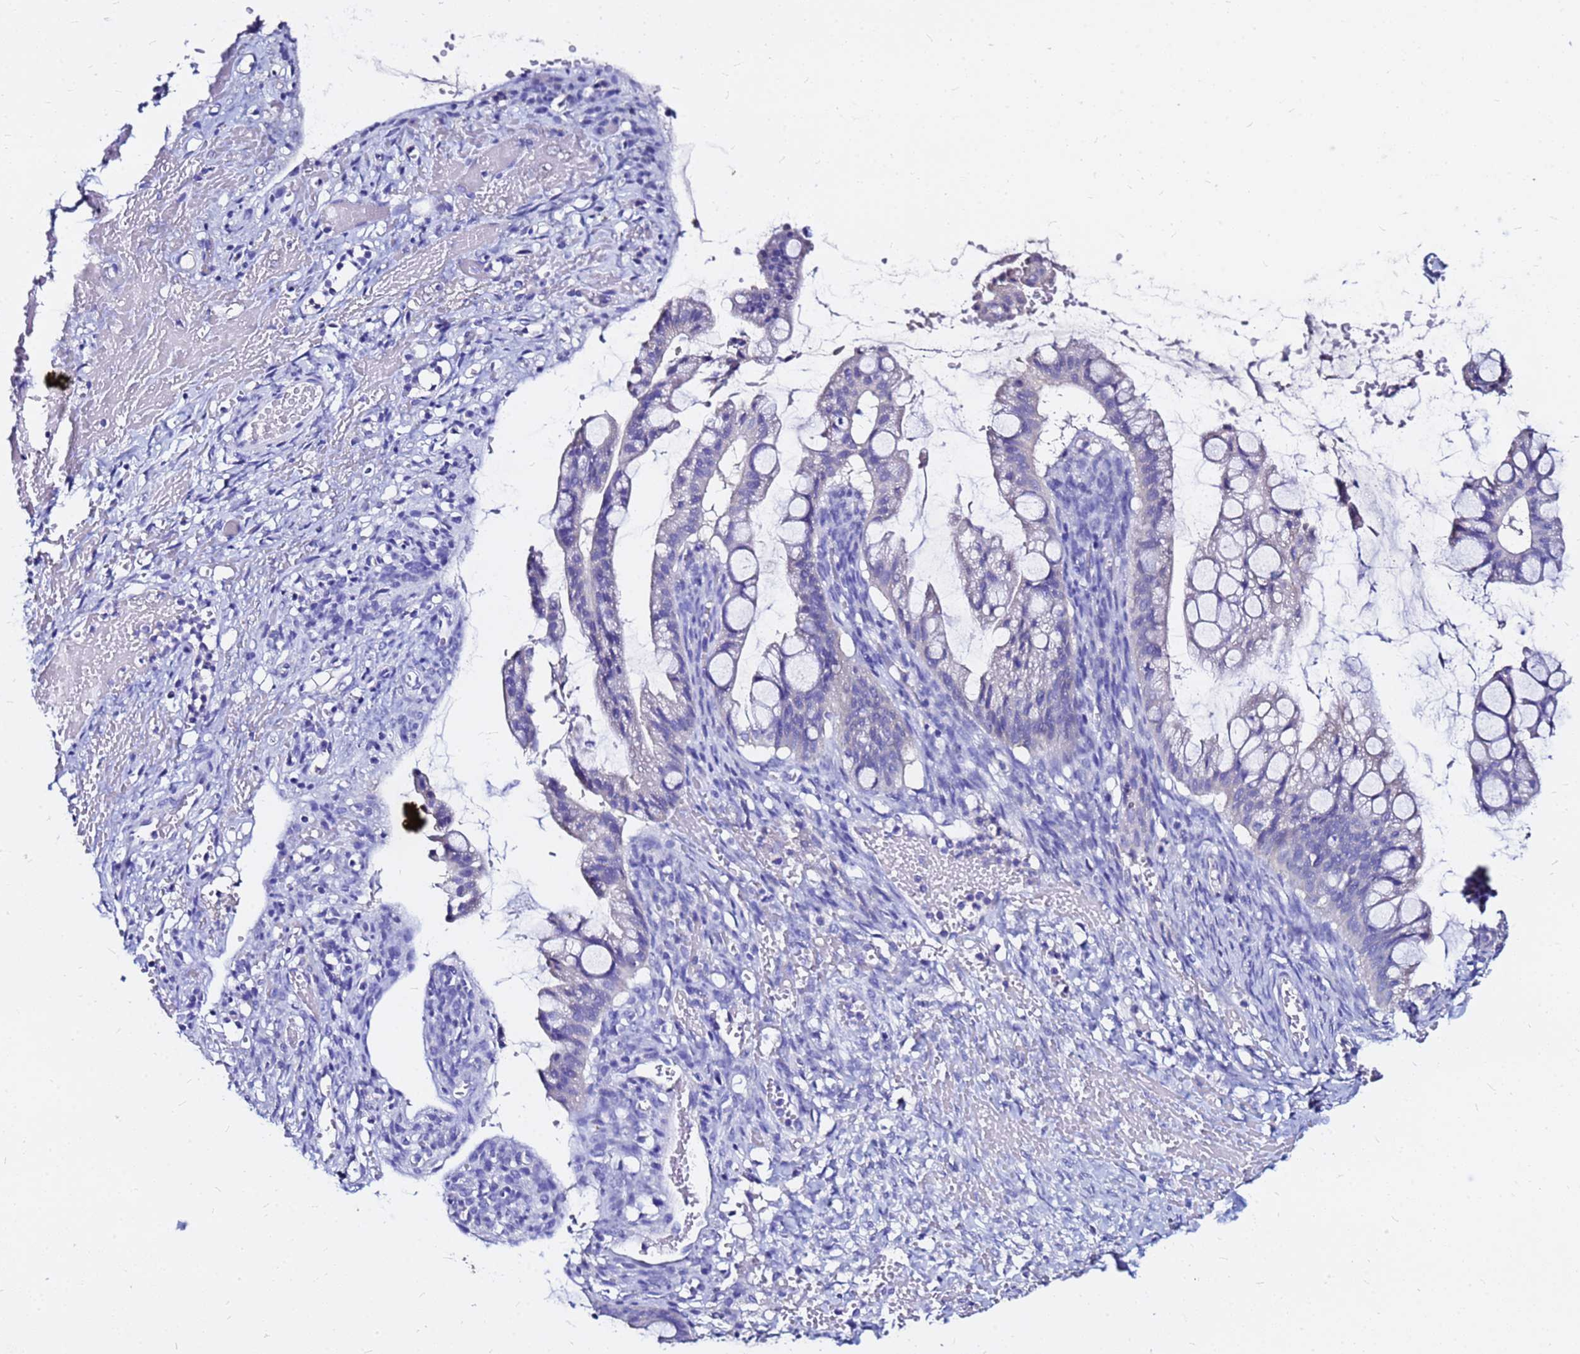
{"staining": {"intensity": "negative", "quantity": "none", "location": "none"}, "tissue": "ovarian cancer", "cell_type": "Tumor cells", "image_type": "cancer", "snomed": [{"axis": "morphology", "description": "Cystadenocarcinoma, mucinous, NOS"}, {"axis": "topography", "description": "Ovary"}], "caption": "This photomicrograph is of ovarian cancer stained with immunohistochemistry to label a protein in brown with the nuclei are counter-stained blue. There is no positivity in tumor cells.", "gene": "FAM183A", "patient": {"sex": "female", "age": 73}}